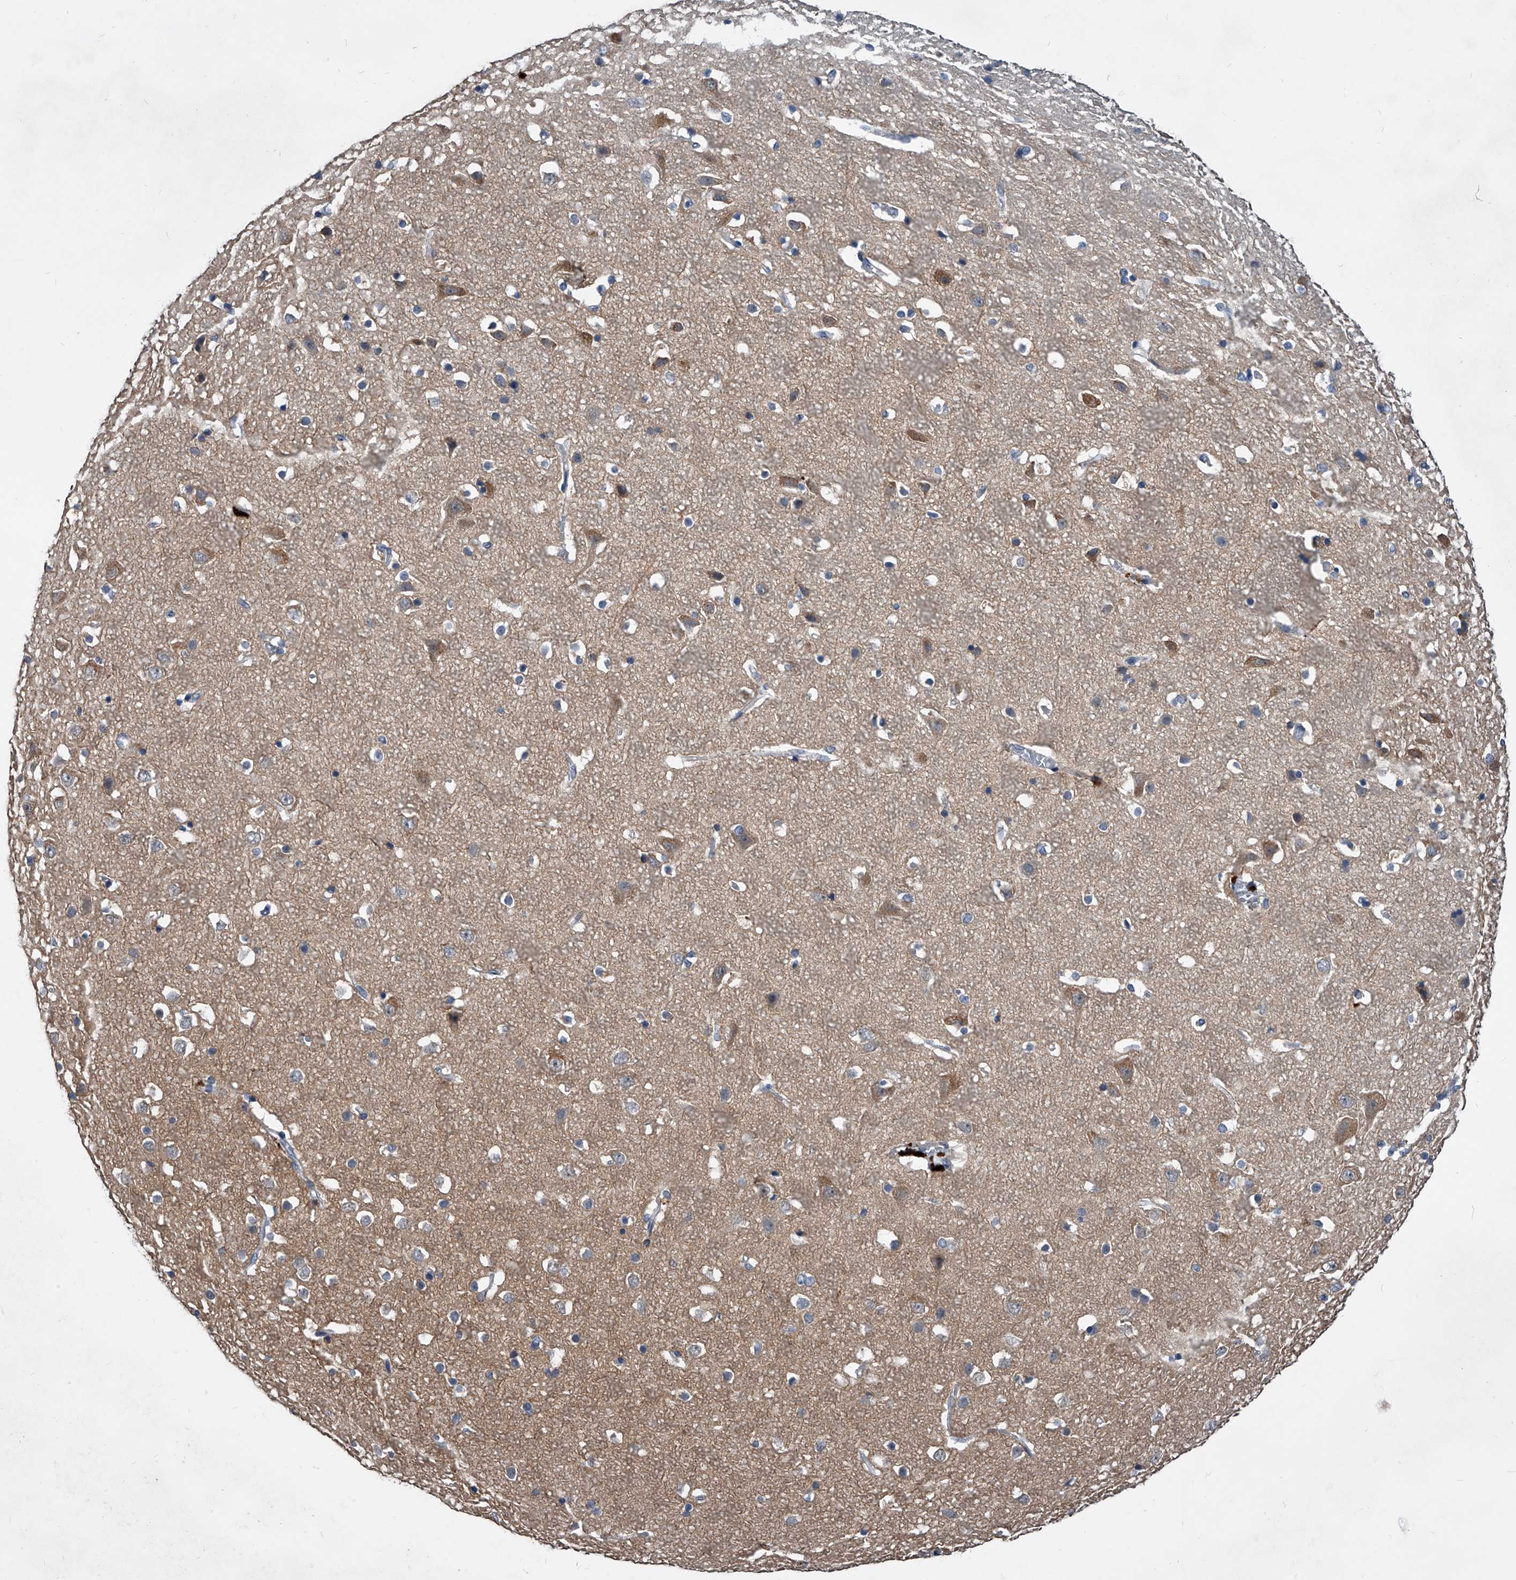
{"staining": {"intensity": "negative", "quantity": "none", "location": "none"}, "tissue": "cerebral cortex", "cell_type": "Endothelial cells", "image_type": "normal", "snomed": [{"axis": "morphology", "description": "Normal tissue, NOS"}, {"axis": "topography", "description": "Cerebral cortex"}], "caption": "Cerebral cortex stained for a protein using IHC exhibits no positivity endothelial cells.", "gene": "PHACTR1", "patient": {"sex": "male", "age": 54}}